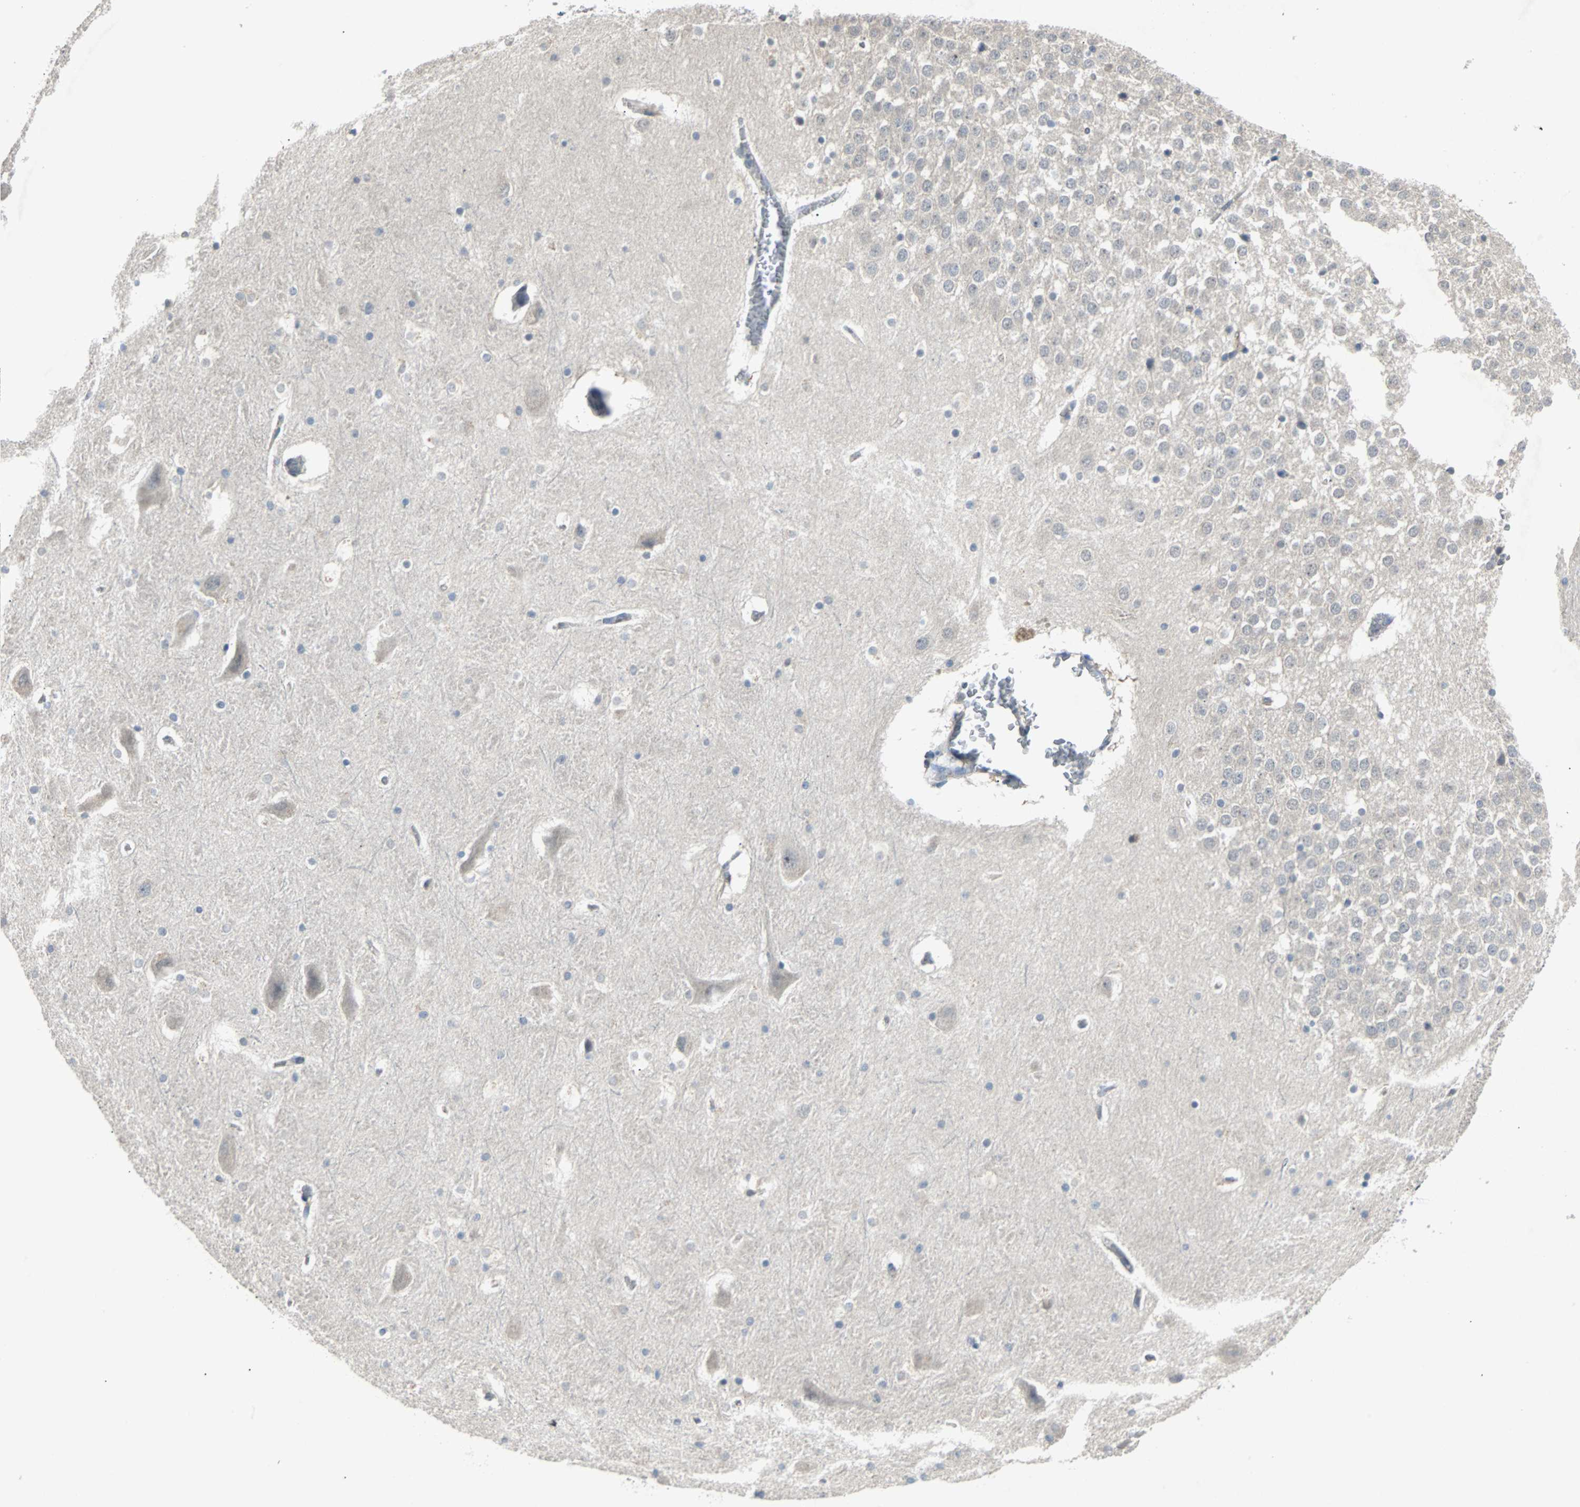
{"staining": {"intensity": "negative", "quantity": "none", "location": "none"}, "tissue": "hippocampus", "cell_type": "Glial cells", "image_type": "normal", "snomed": [{"axis": "morphology", "description": "Normal tissue, NOS"}, {"axis": "topography", "description": "Hippocampus"}], "caption": "DAB (3,3'-diaminobenzidine) immunohistochemical staining of benign hippocampus reveals no significant expression in glial cells.", "gene": "CMC2", "patient": {"sex": "male", "age": 45}}